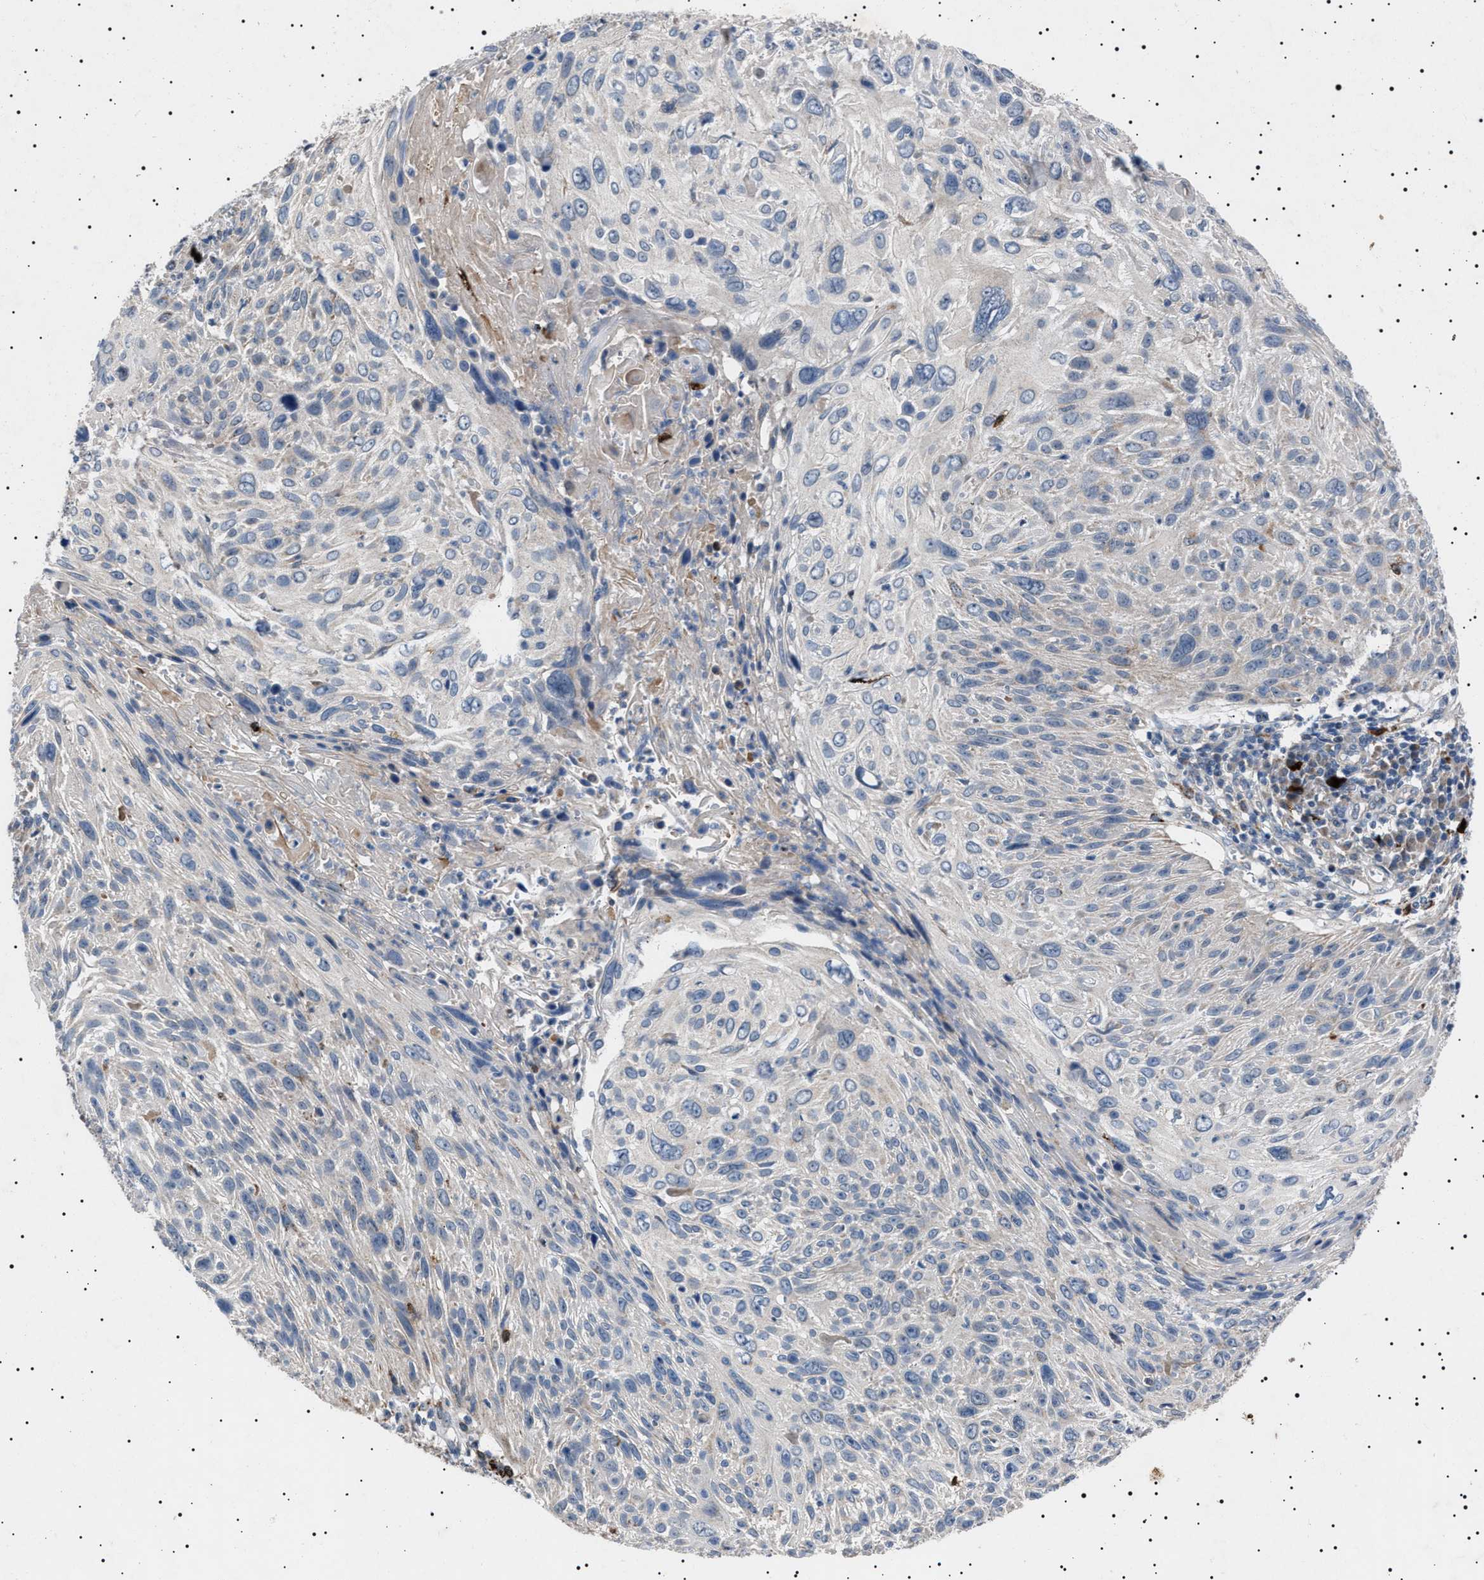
{"staining": {"intensity": "negative", "quantity": "none", "location": "none"}, "tissue": "cervical cancer", "cell_type": "Tumor cells", "image_type": "cancer", "snomed": [{"axis": "morphology", "description": "Squamous cell carcinoma, NOS"}, {"axis": "topography", "description": "Cervix"}], "caption": "IHC micrograph of neoplastic tissue: cervical squamous cell carcinoma stained with DAB displays no significant protein expression in tumor cells. (DAB immunohistochemistry, high magnification).", "gene": "PTRH1", "patient": {"sex": "female", "age": 51}}